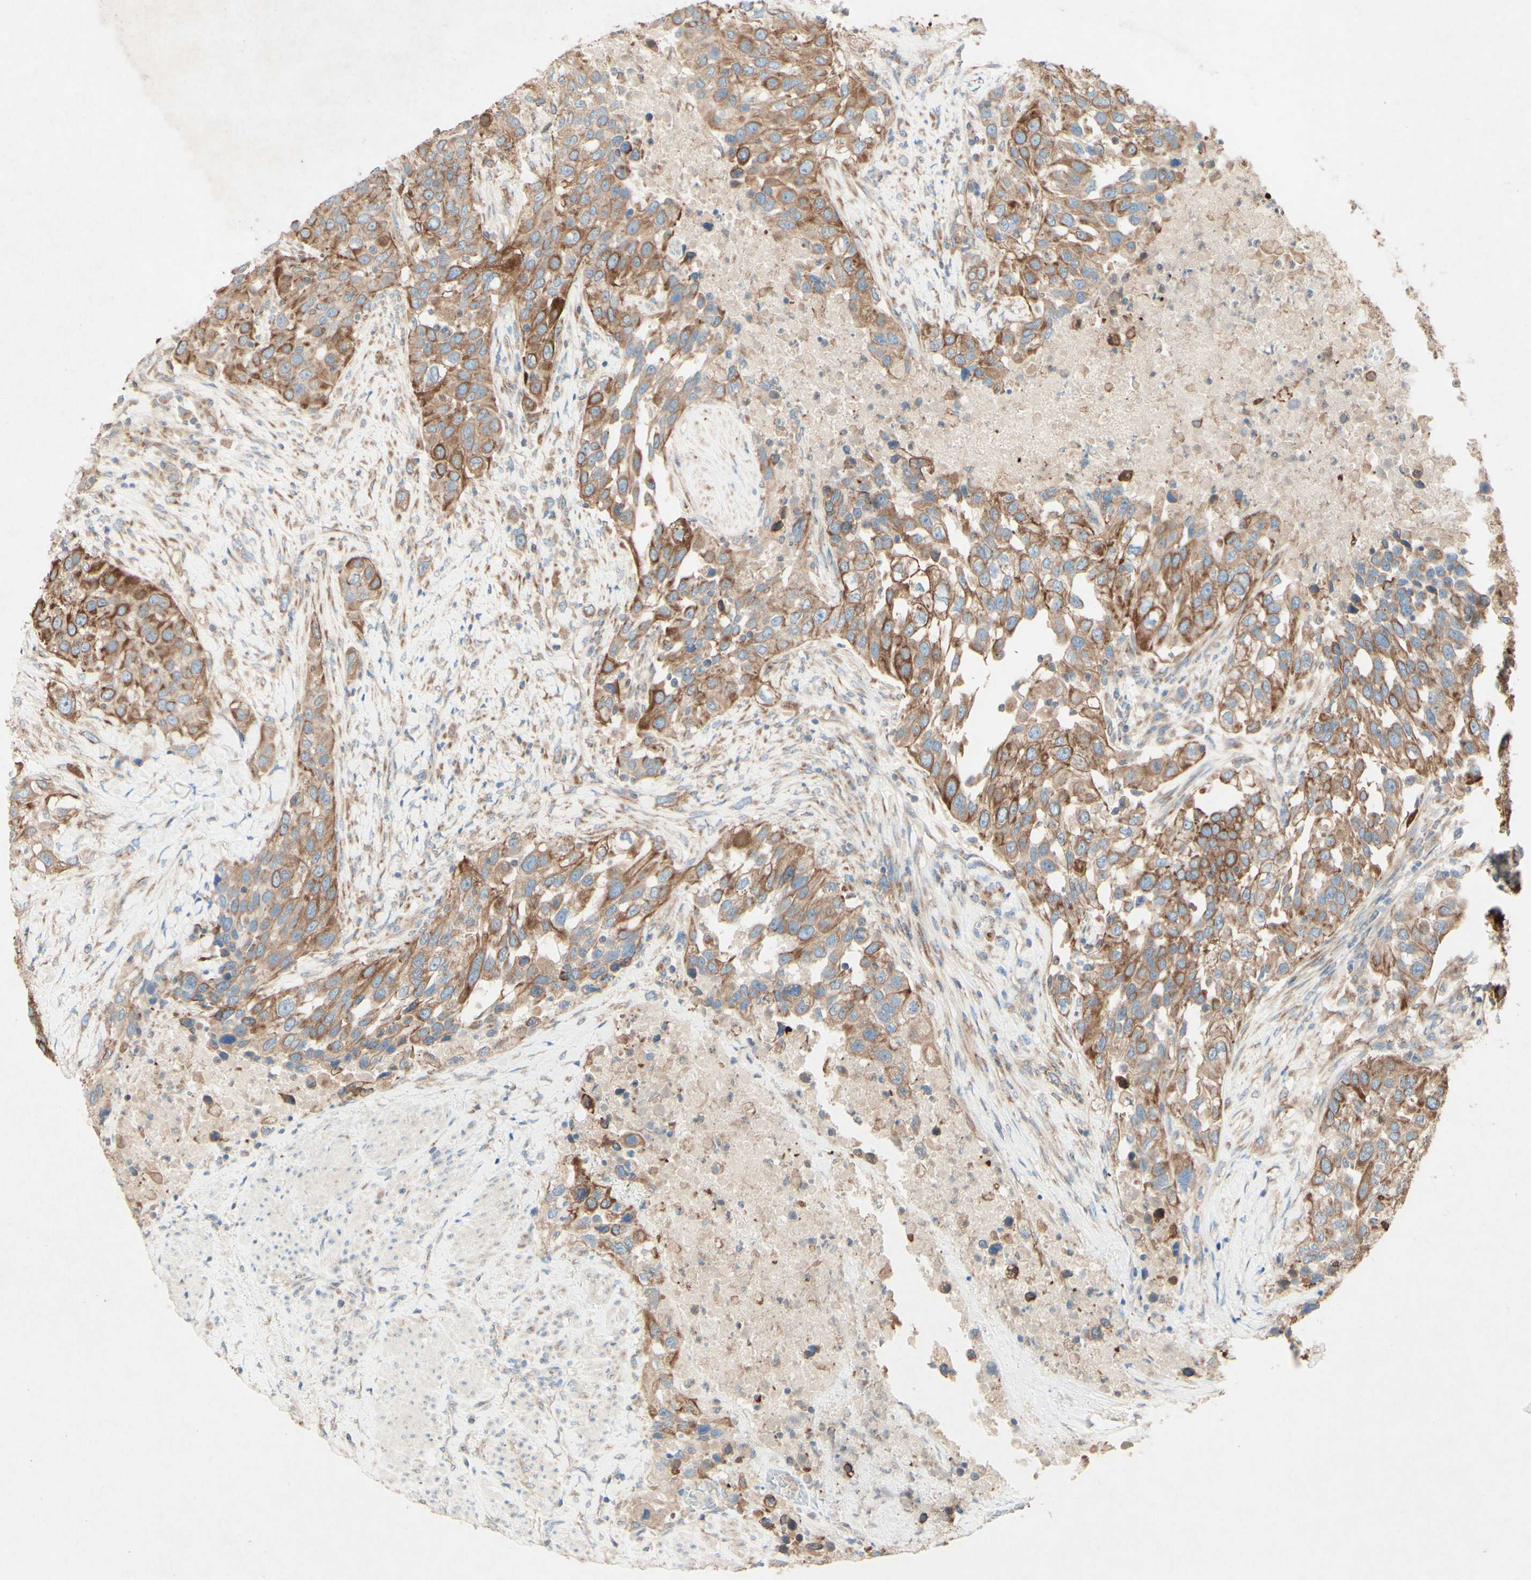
{"staining": {"intensity": "moderate", "quantity": ">75%", "location": "cytoplasmic/membranous"}, "tissue": "urothelial cancer", "cell_type": "Tumor cells", "image_type": "cancer", "snomed": [{"axis": "morphology", "description": "Urothelial carcinoma, High grade"}, {"axis": "topography", "description": "Urinary bladder"}], "caption": "DAB immunohistochemical staining of urothelial cancer exhibits moderate cytoplasmic/membranous protein positivity in approximately >75% of tumor cells. The staining was performed using DAB to visualize the protein expression in brown, while the nuclei were stained in blue with hematoxylin (Magnification: 20x).", "gene": "MTM1", "patient": {"sex": "female", "age": 80}}